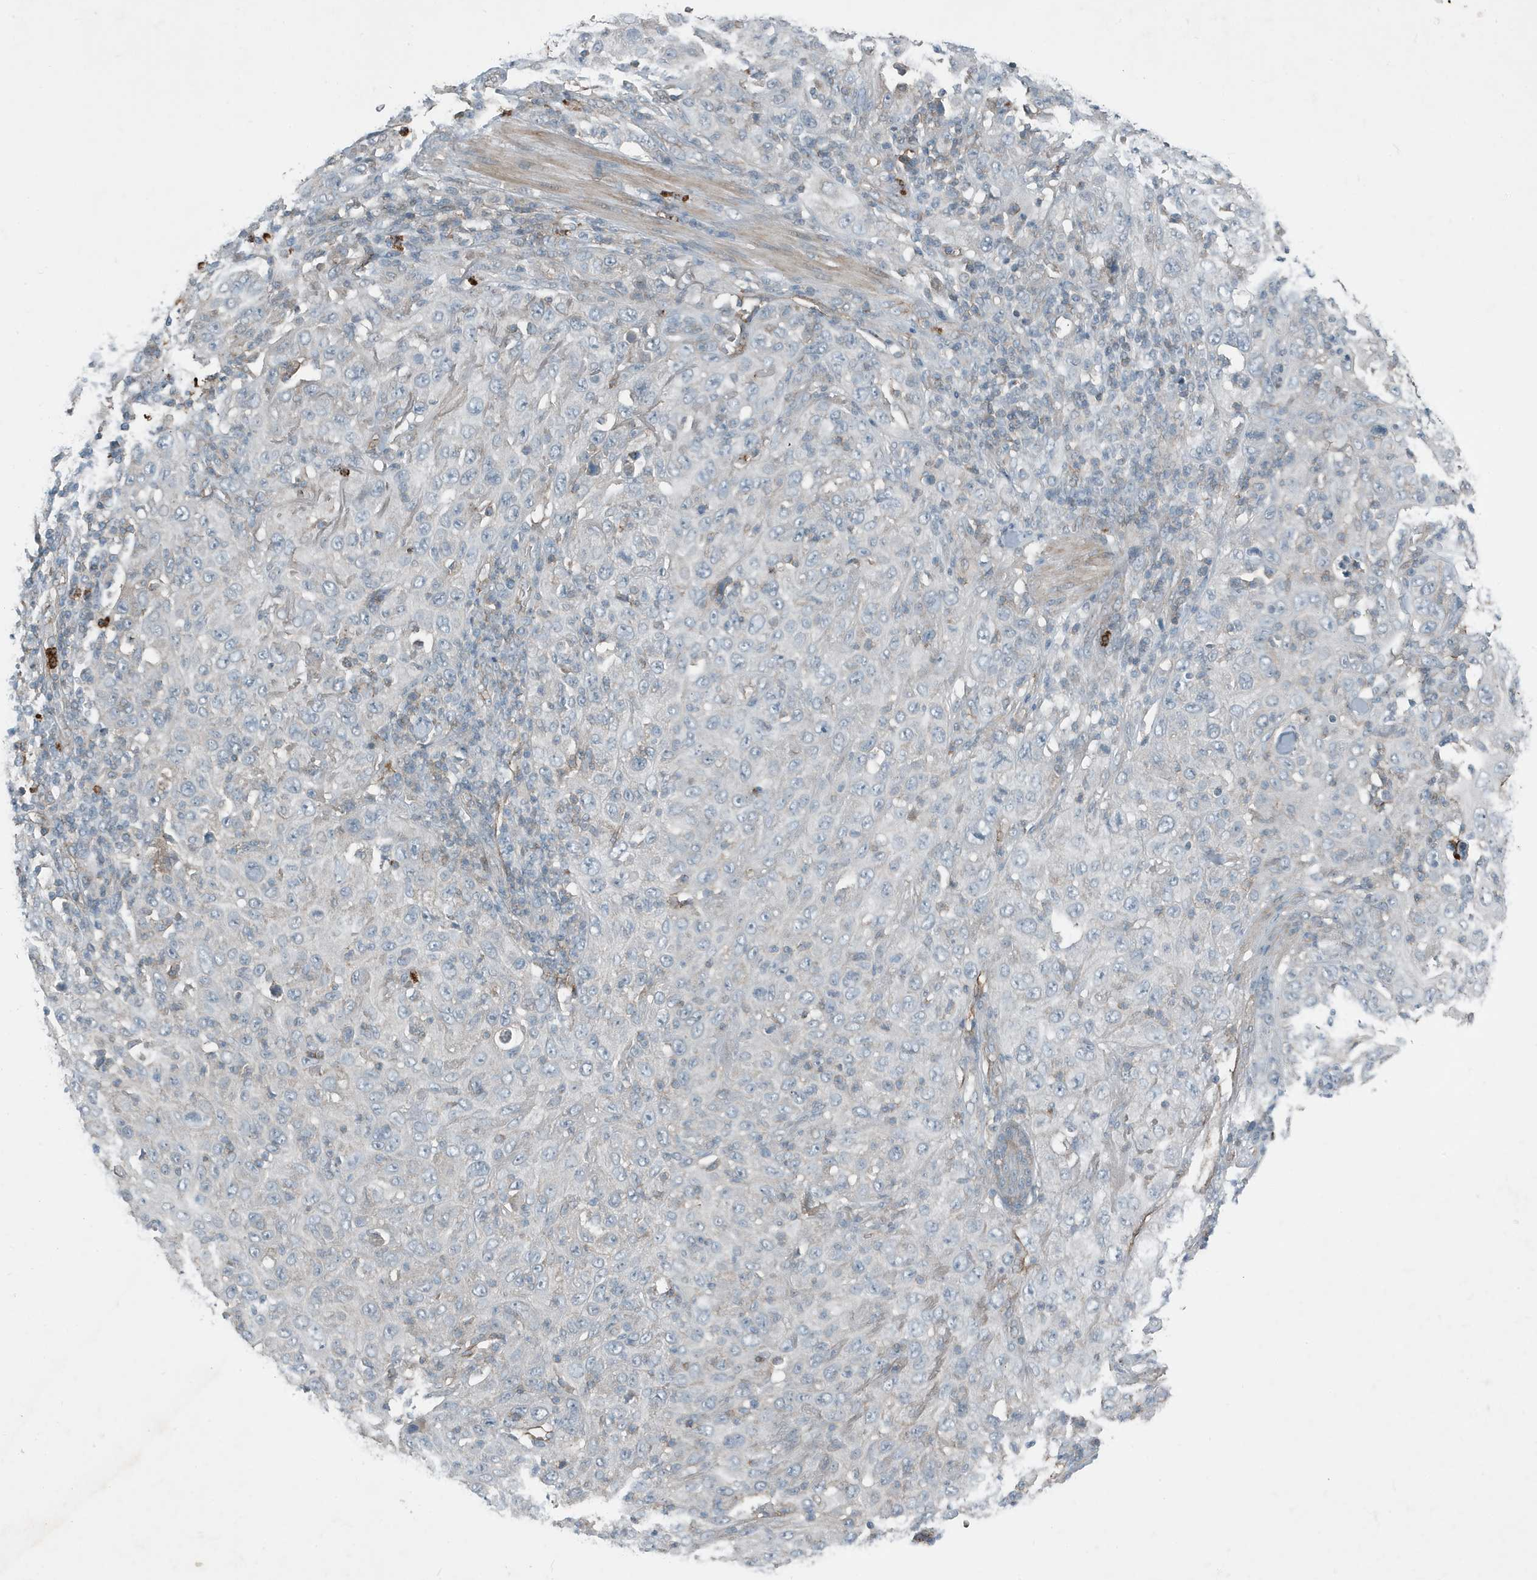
{"staining": {"intensity": "negative", "quantity": "none", "location": "none"}, "tissue": "skin cancer", "cell_type": "Tumor cells", "image_type": "cancer", "snomed": [{"axis": "morphology", "description": "Squamous cell carcinoma, NOS"}, {"axis": "topography", "description": "Skin"}], "caption": "Squamous cell carcinoma (skin) was stained to show a protein in brown. There is no significant positivity in tumor cells.", "gene": "DAPP1", "patient": {"sex": "female", "age": 88}}